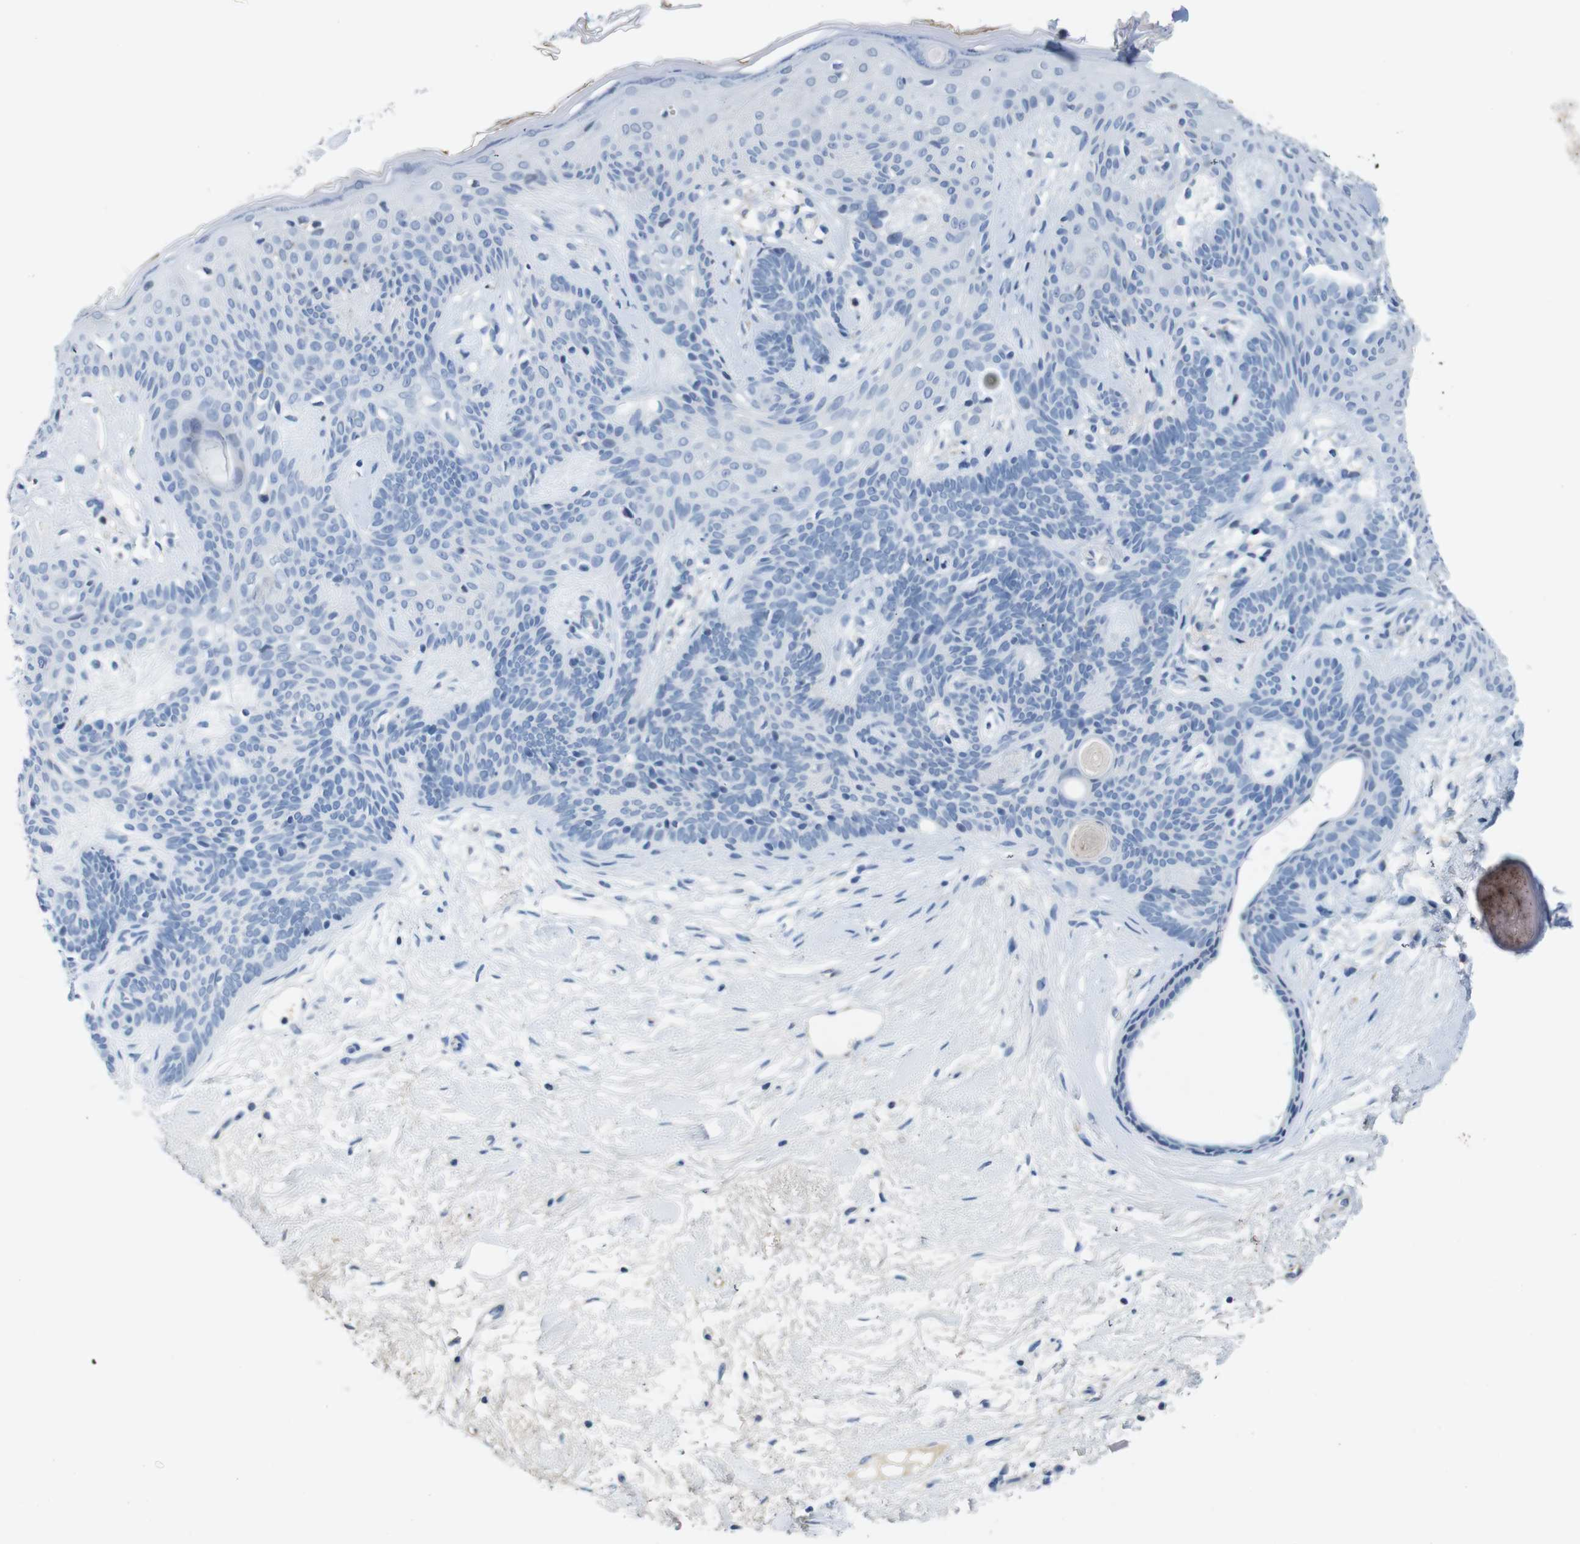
{"staining": {"intensity": "negative", "quantity": "none", "location": "none"}, "tissue": "skin cancer", "cell_type": "Tumor cells", "image_type": "cancer", "snomed": [{"axis": "morphology", "description": "Developmental malformation"}, {"axis": "morphology", "description": "Basal cell carcinoma"}, {"axis": "topography", "description": "Skin"}], "caption": "Tumor cells show no significant protein staining in skin cancer. (Brightfield microscopy of DAB (3,3'-diaminobenzidine) immunohistochemistry at high magnification).", "gene": "OTOF", "patient": {"sex": "female", "age": 62}}